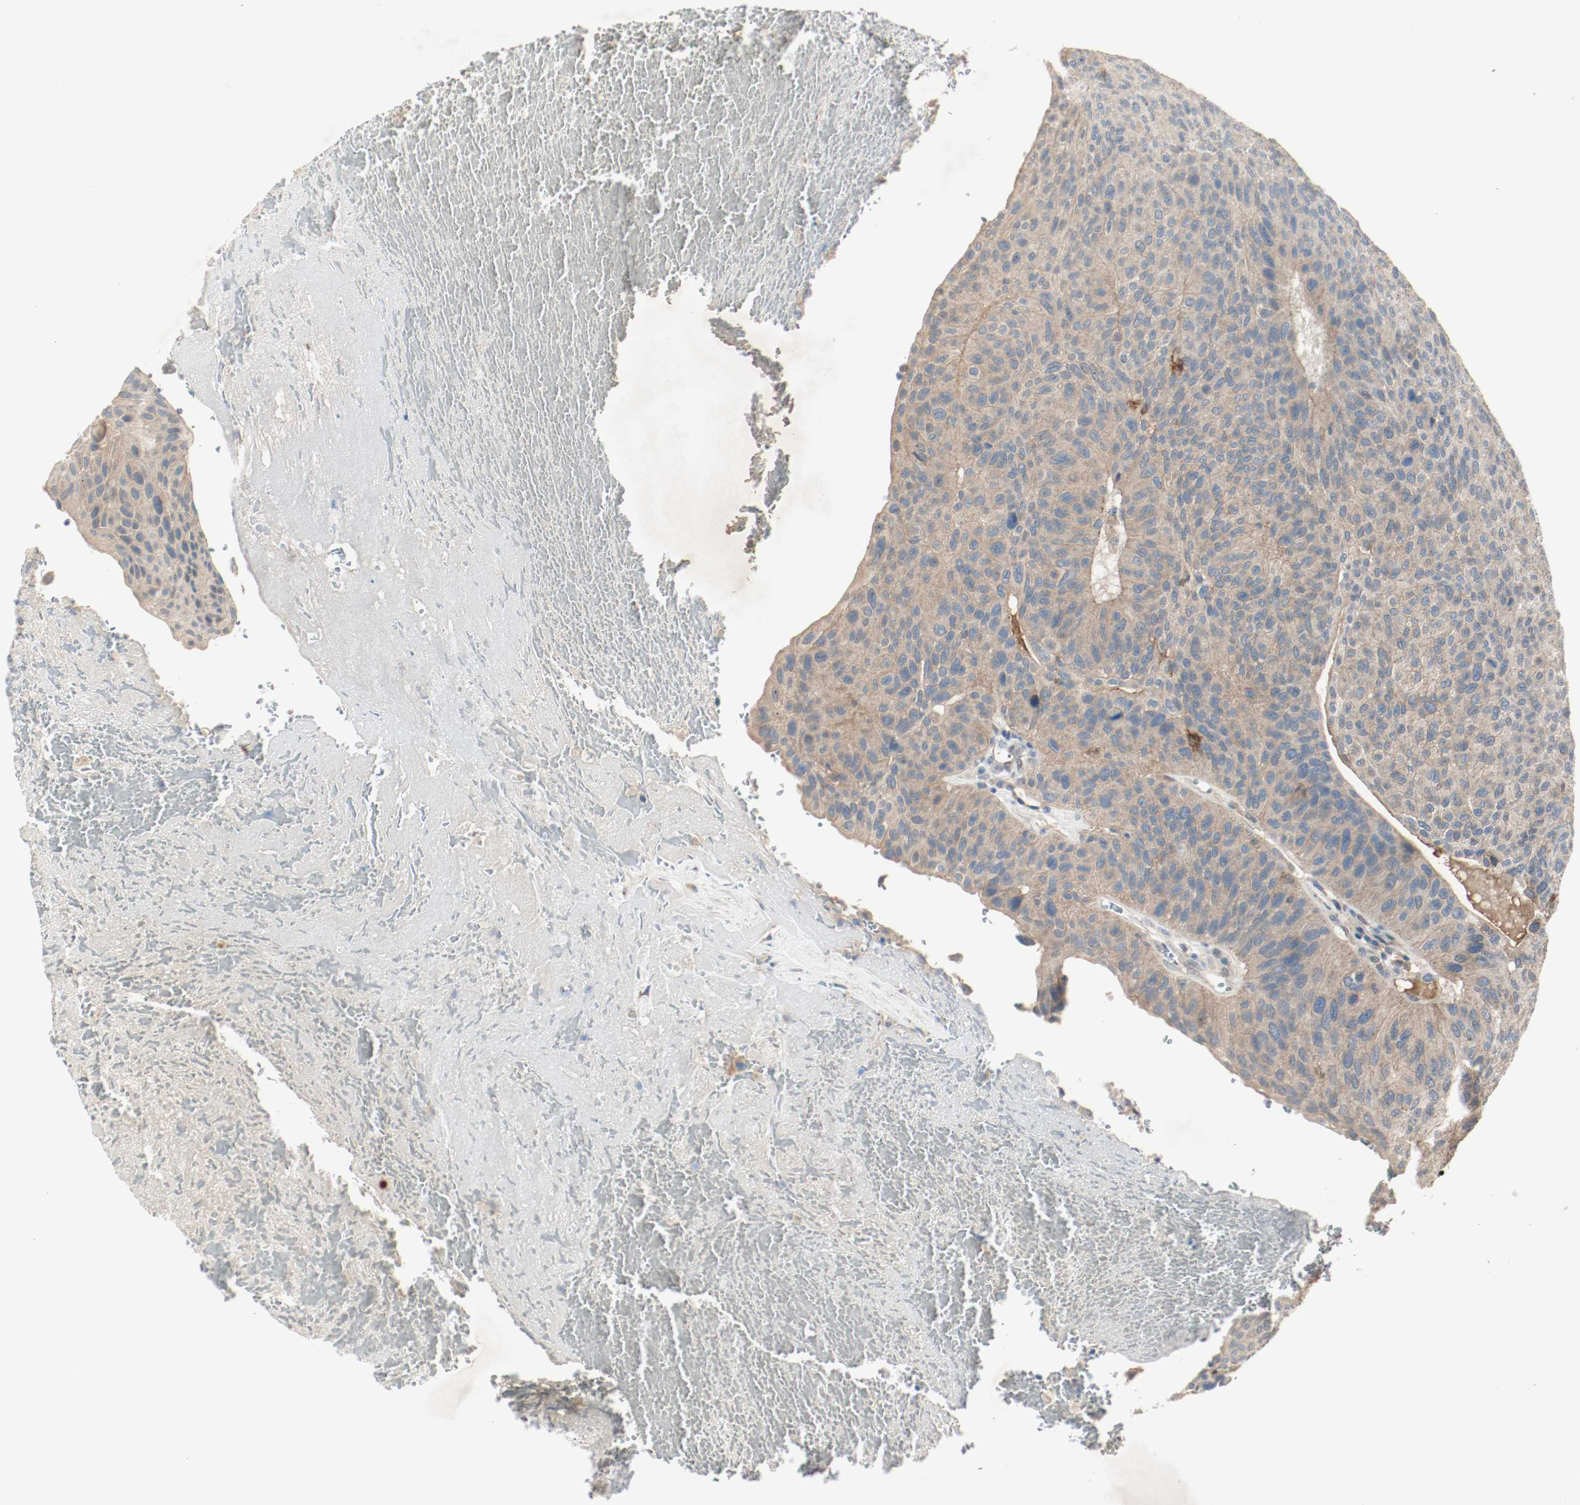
{"staining": {"intensity": "weak", "quantity": ">75%", "location": "cytoplasmic/membranous"}, "tissue": "urothelial cancer", "cell_type": "Tumor cells", "image_type": "cancer", "snomed": [{"axis": "morphology", "description": "Urothelial carcinoma, High grade"}, {"axis": "topography", "description": "Urinary bladder"}], "caption": "Human urothelial cancer stained with a brown dye shows weak cytoplasmic/membranous positive staining in about >75% of tumor cells.", "gene": "MELTF", "patient": {"sex": "male", "age": 66}}